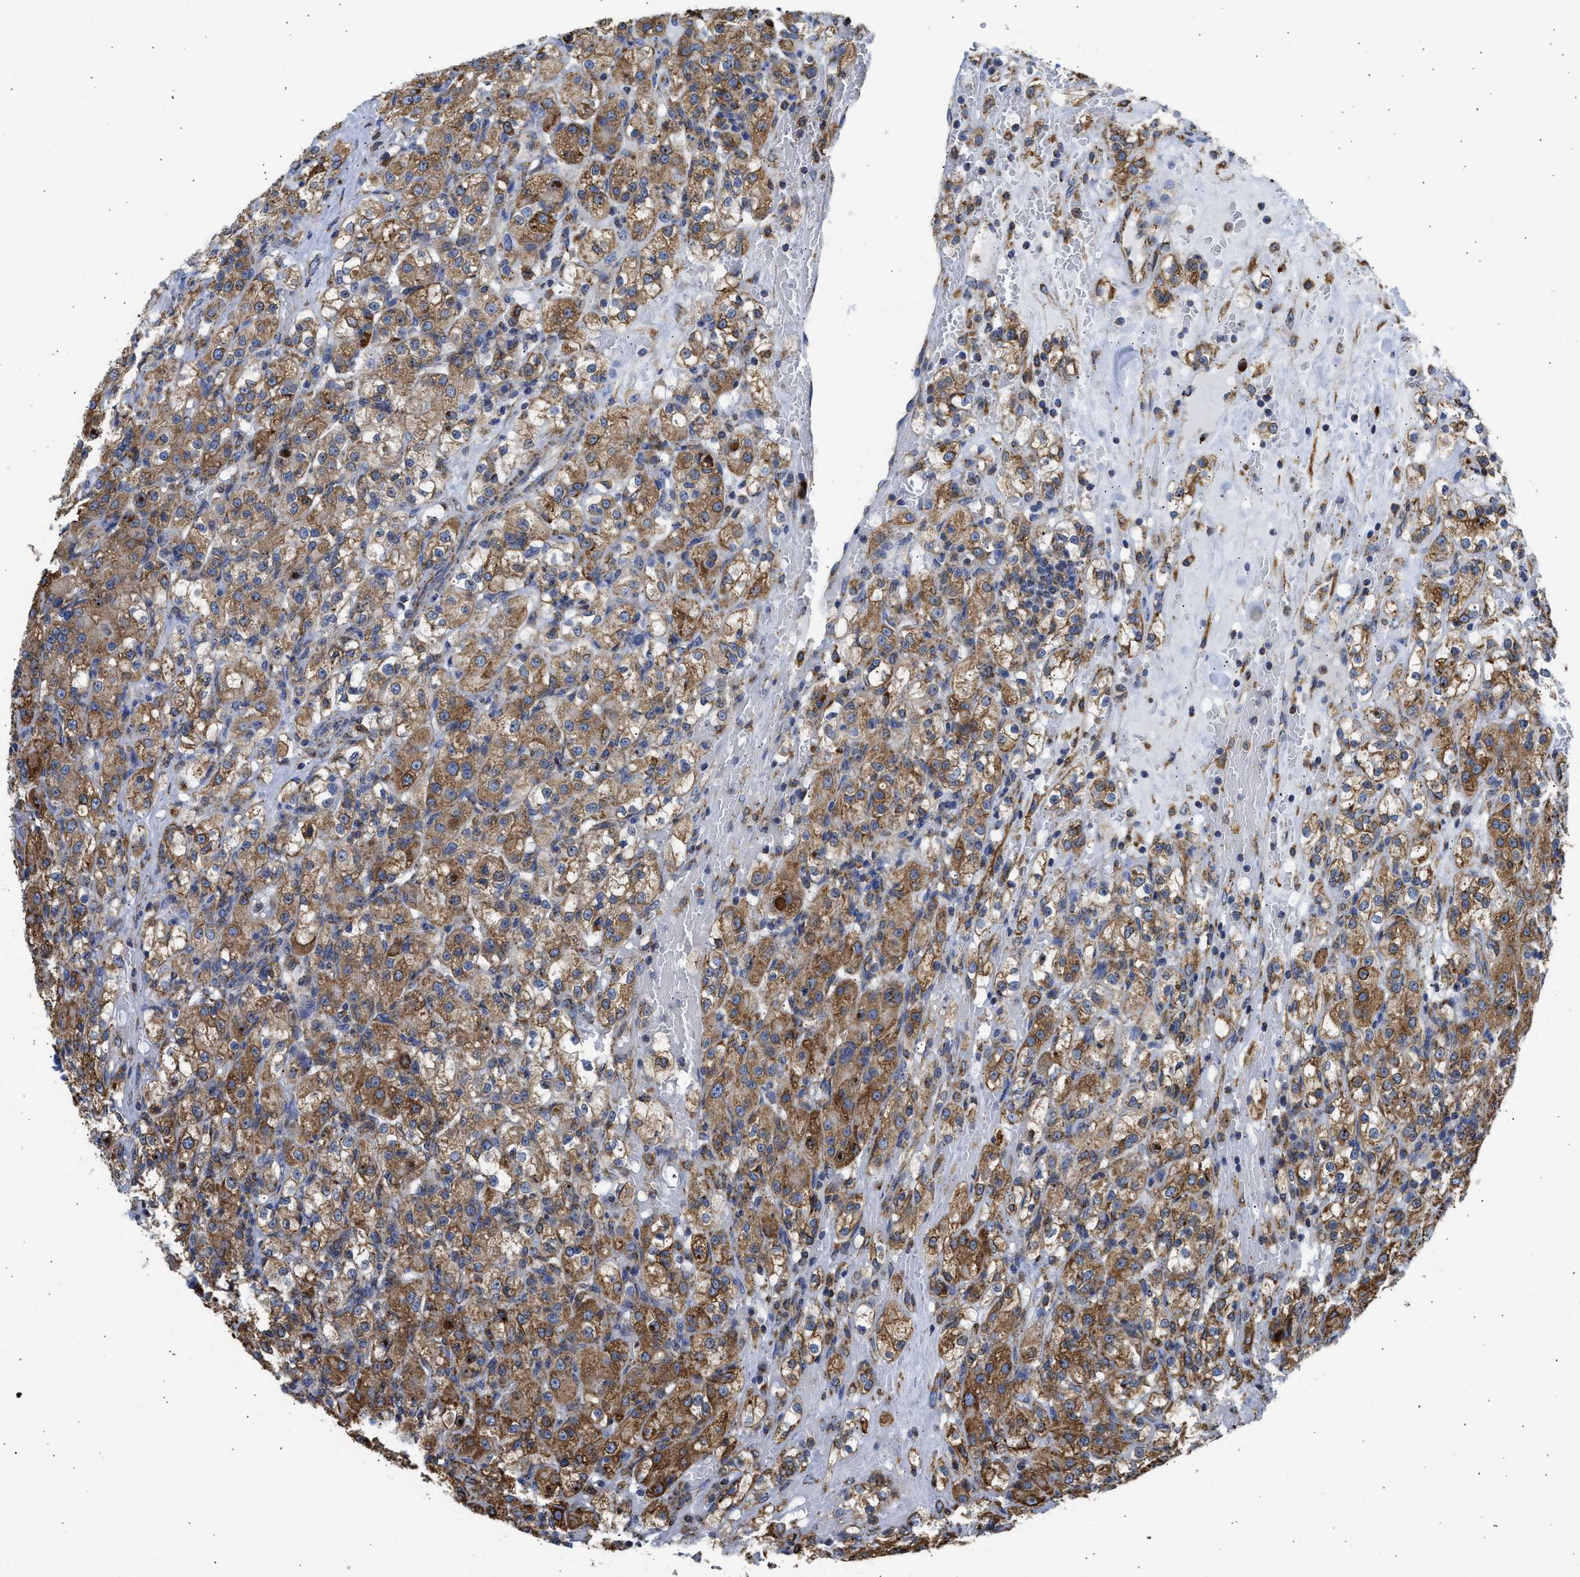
{"staining": {"intensity": "moderate", "quantity": ">75%", "location": "cytoplasmic/membranous"}, "tissue": "renal cancer", "cell_type": "Tumor cells", "image_type": "cancer", "snomed": [{"axis": "morphology", "description": "Normal tissue, NOS"}, {"axis": "morphology", "description": "Adenocarcinoma, NOS"}, {"axis": "topography", "description": "Kidney"}], "caption": "This is an image of immunohistochemistry staining of renal cancer (adenocarcinoma), which shows moderate positivity in the cytoplasmic/membranous of tumor cells.", "gene": "CYCS", "patient": {"sex": "male", "age": 61}}